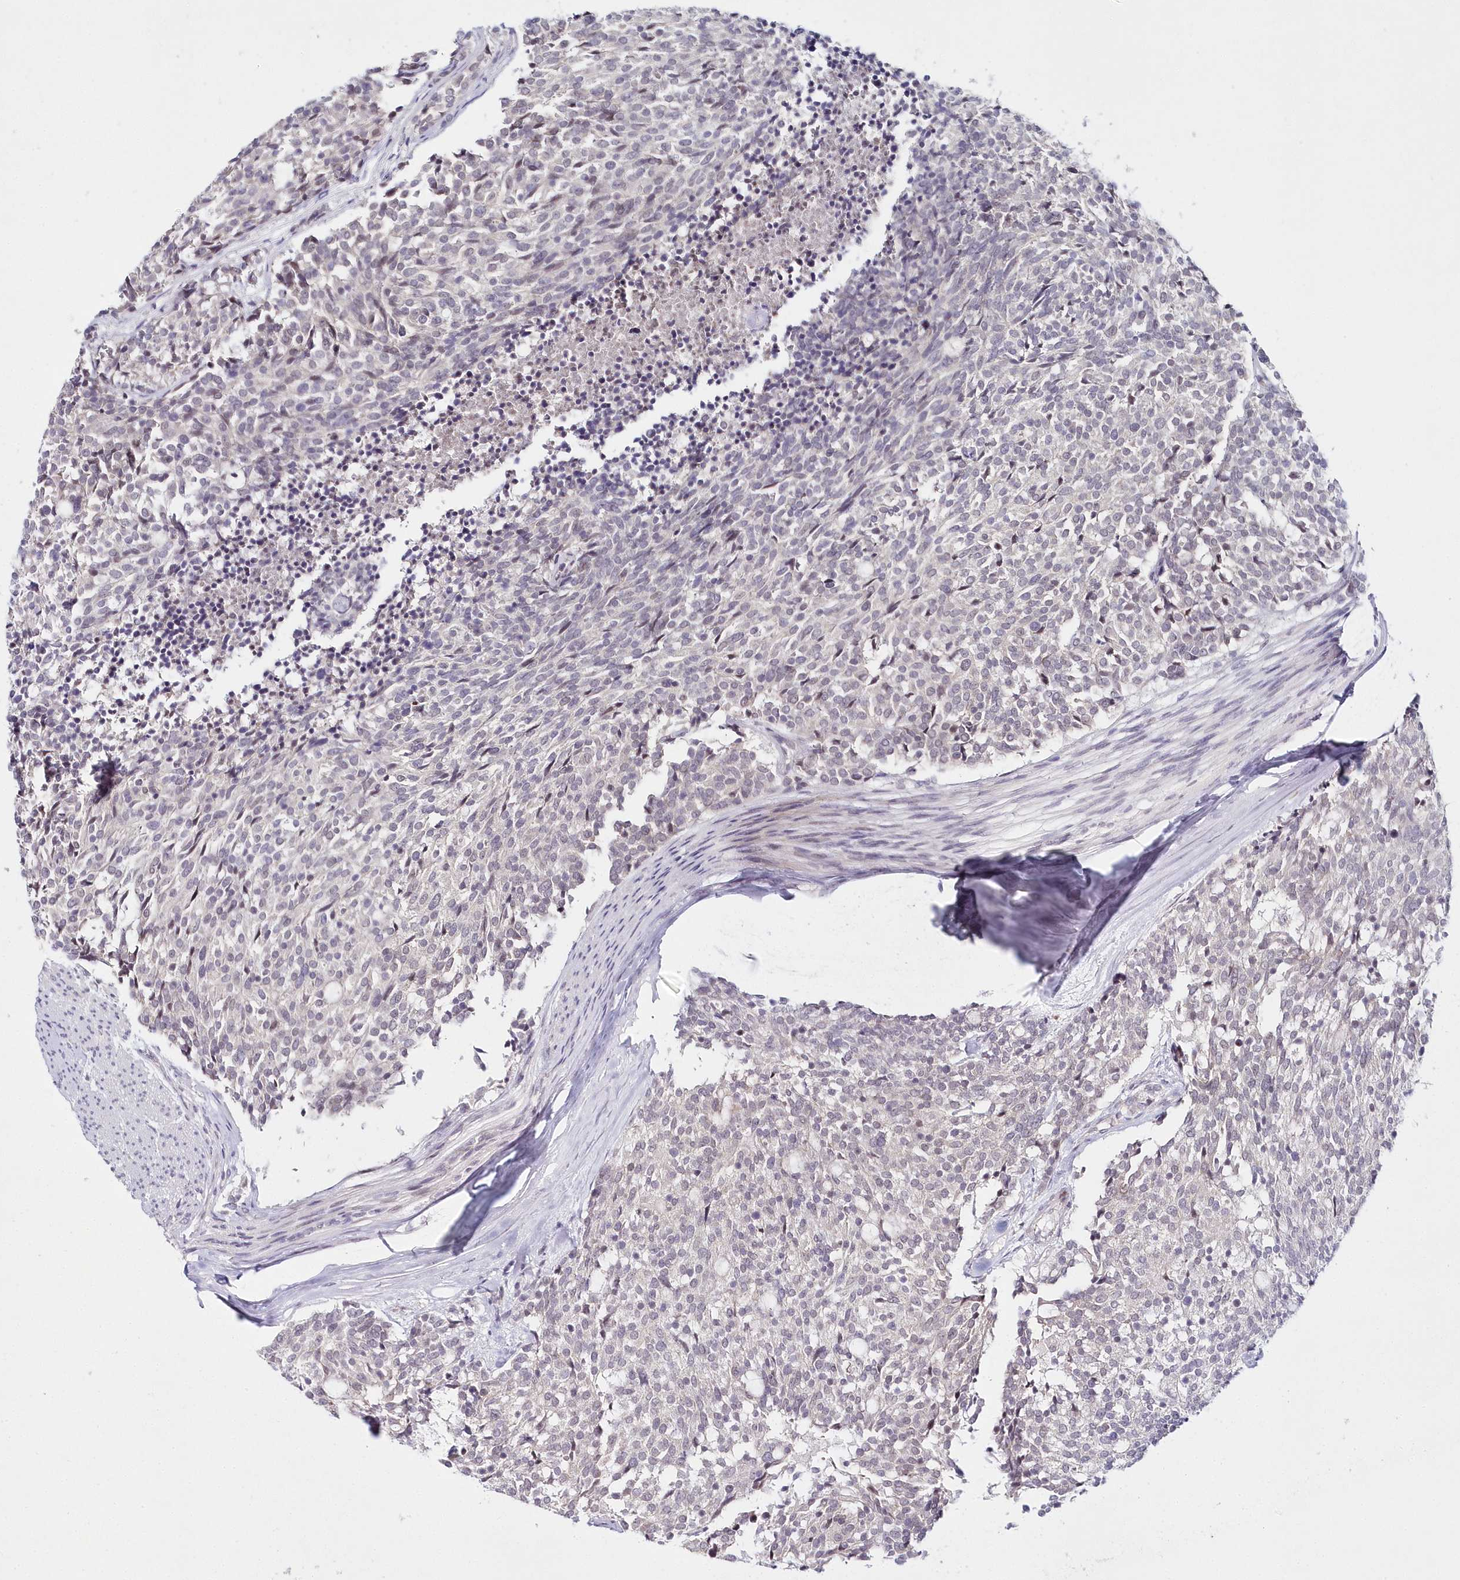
{"staining": {"intensity": "negative", "quantity": "none", "location": "none"}, "tissue": "carcinoid", "cell_type": "Tumor cells", "image_type": "cancer", "snomed": [{"axis": "morphology", "description": "Carcinoid, malignant, NOS"}, {"axis": "topography", "description": "Pancreas"}], "caption": "IHC of malignant carcinoid displays no expression in tumor cells.", "gene": "HYCC2", "patient": {"sex": "female", "age": 54}}